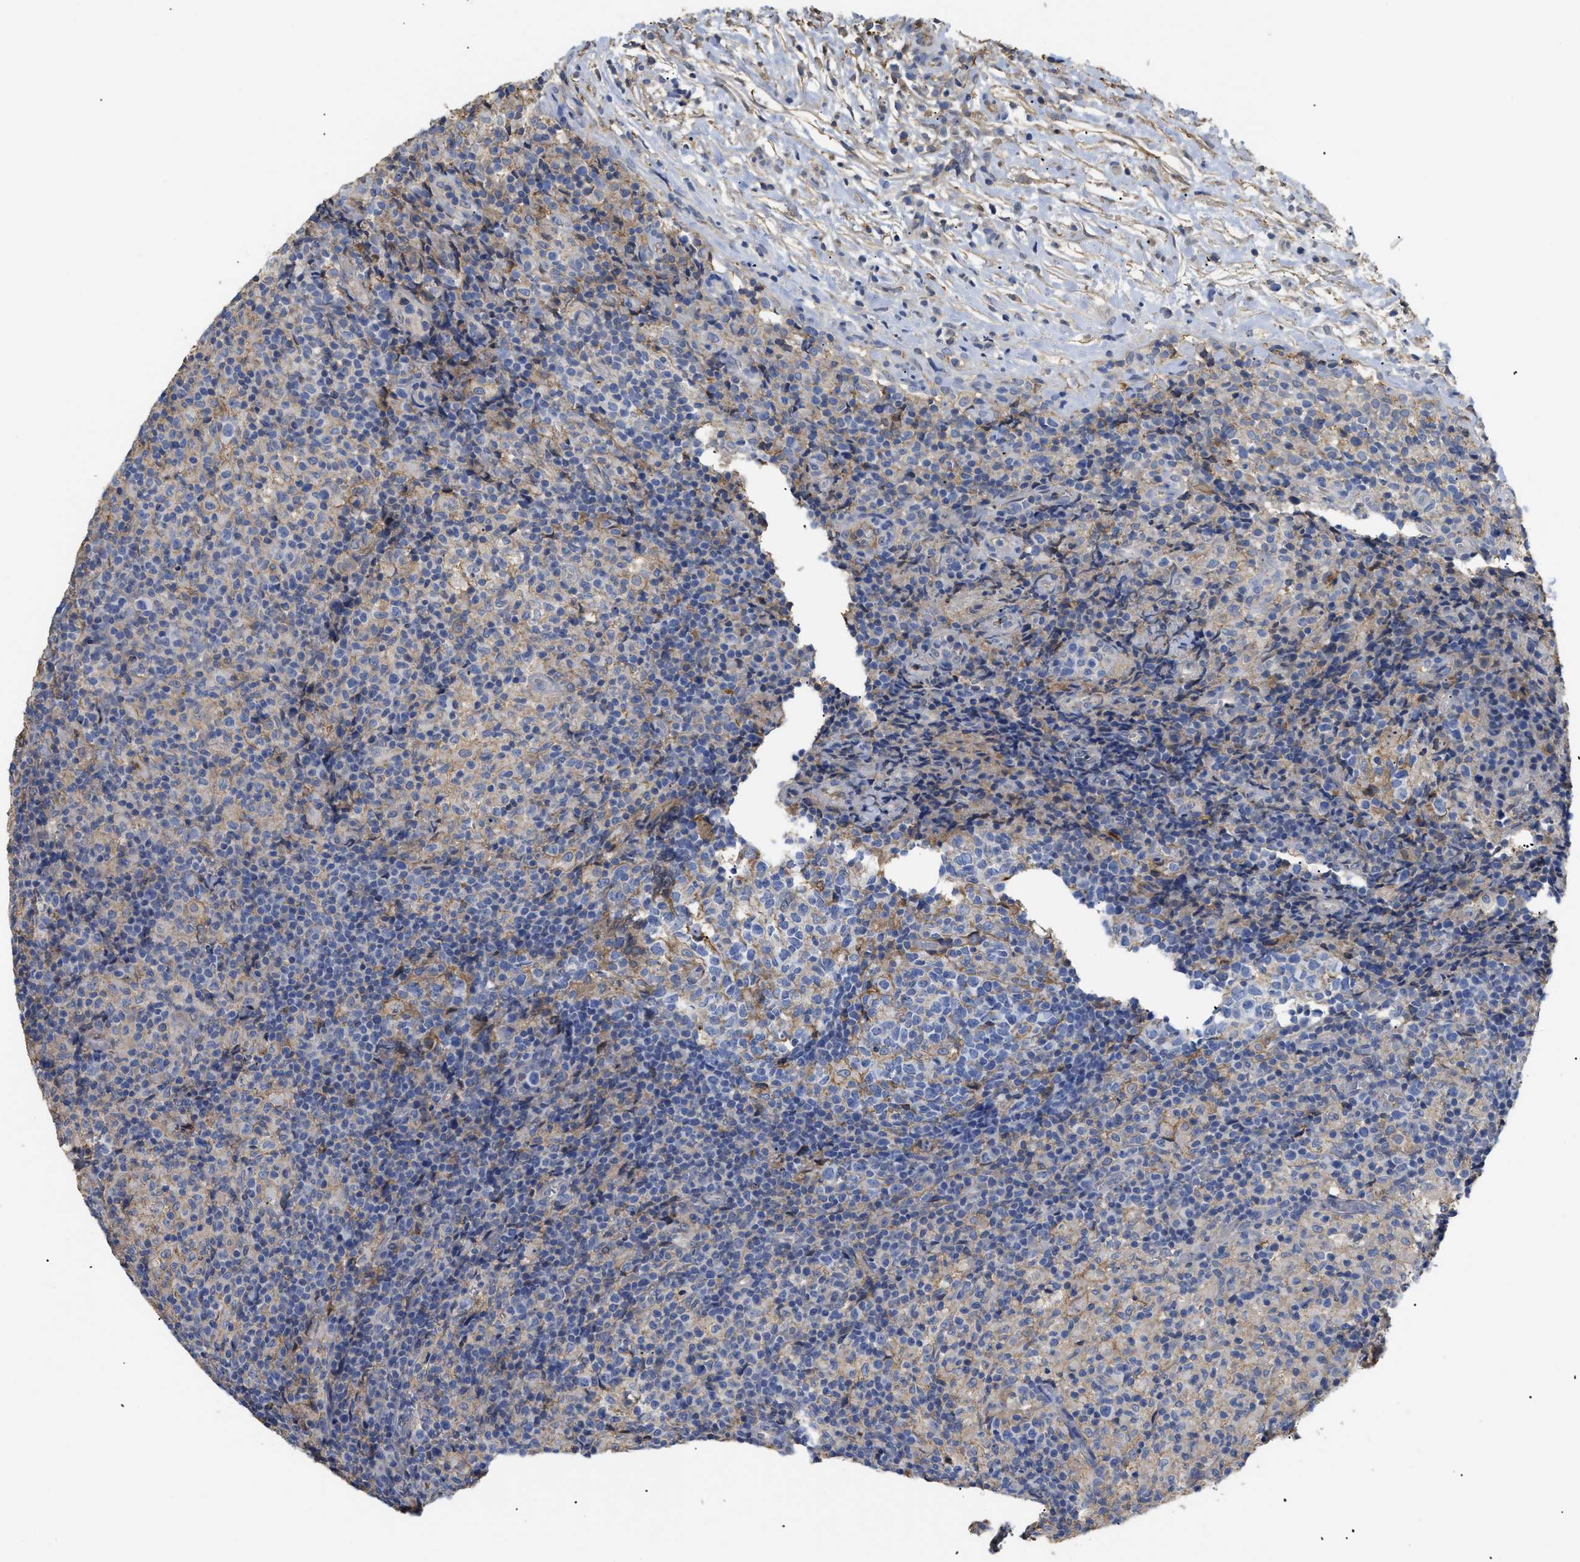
{"staining": {"intensity": "weak", "quantity": "<25%", "location": "cytoplasmic/membranous"}, "tissue": "lymph node", "cell_type": "Germinal center cells", "image_type": "normal", "snomed": [{"axis": "morphology", "description": "Normal tissue, NOS"}, {"axis": "morphology", "description": "Inflammation, NOS"}, {"axis": "topography", "description": "Lymph node"}], "caption": "Immunohistochemistry (IHC) histopathology image of benign lymph node stained for a protein (brown), which reveals no expression in germinal center cells. Brightfield microscopy of immunohistochemistry stained with DAB (3,3'-diaminobenzidine) (brown) and hematoxylin (blue), captured at high magnification.", "gene": "ANXA4", "patient": {"sex": "male", "age": 55}}